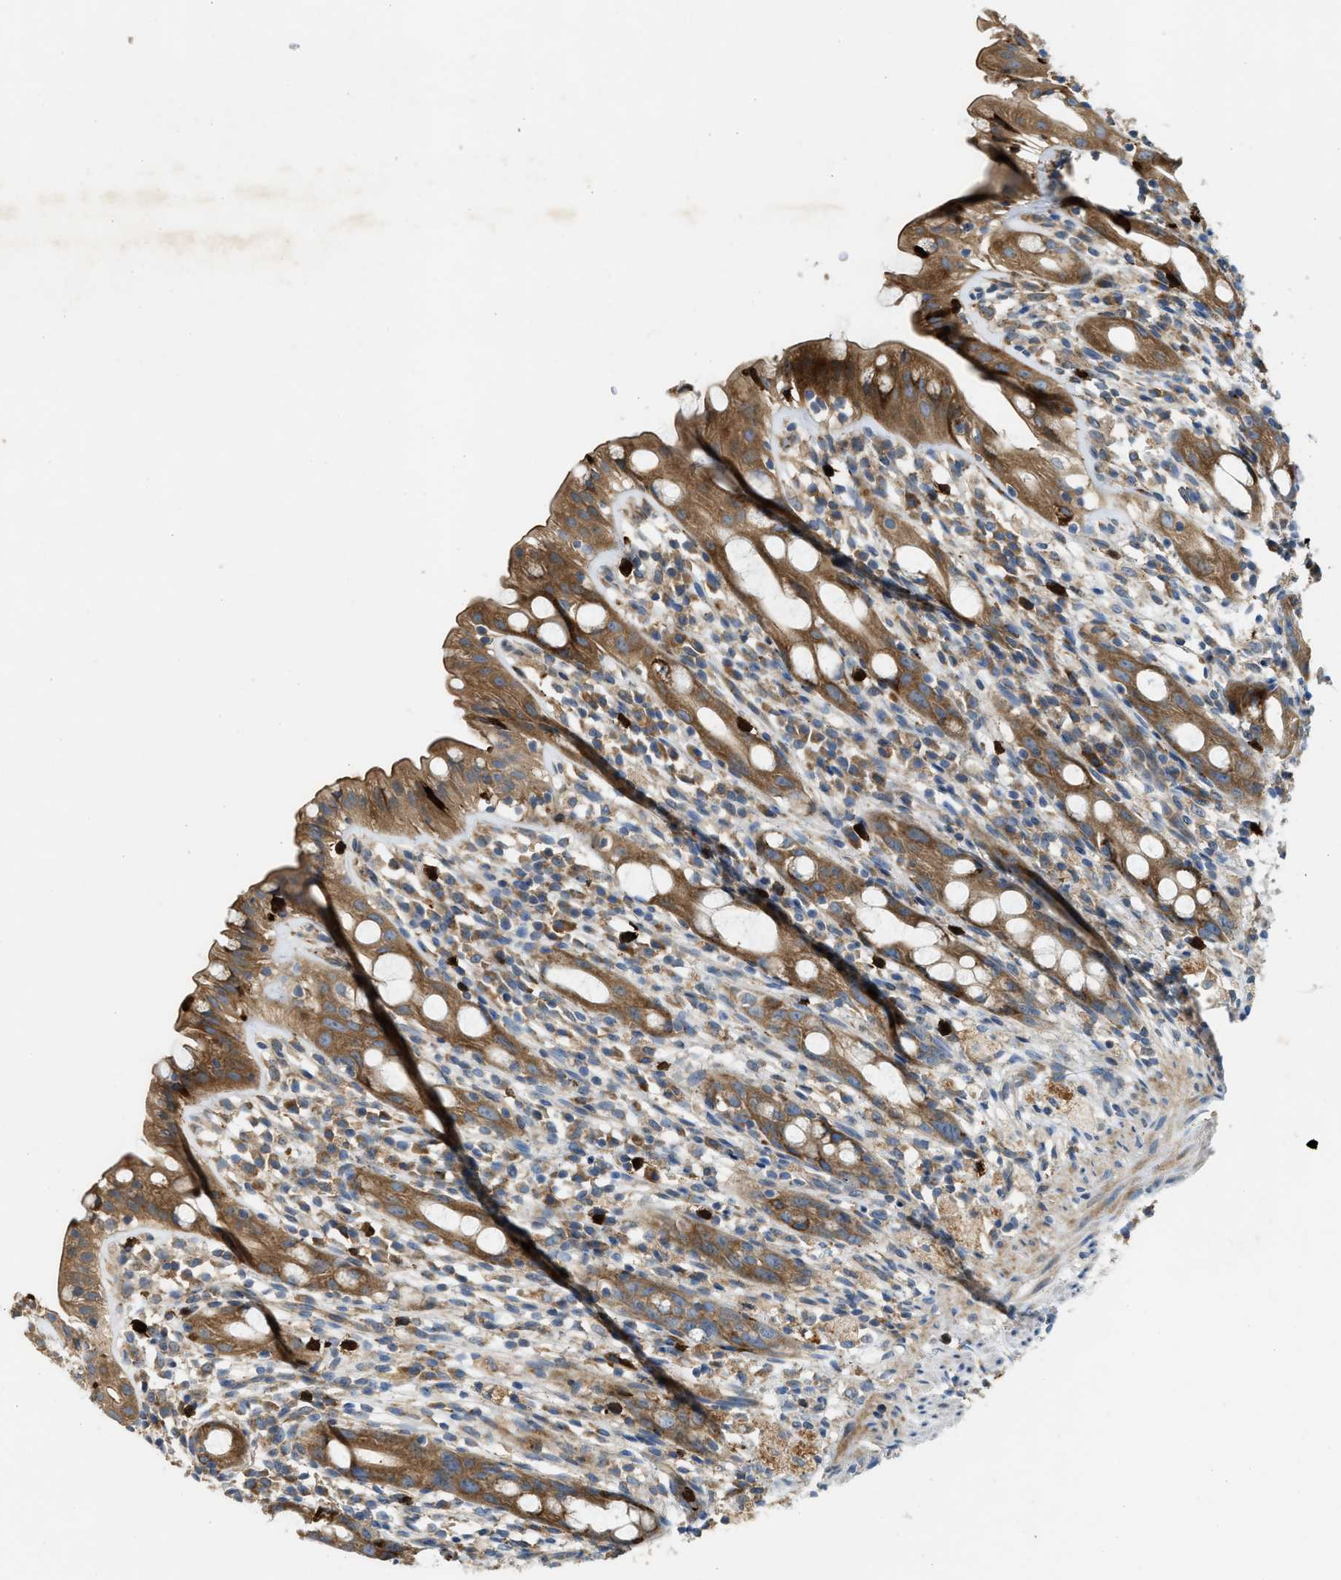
{"staining": {"intensity": "moderate", "quantity": ">75%", "location": "cytoplasmic/membranous"}, "tissue": "rectum", "cell_type": "Glandular cells", "image_type": "normal", "snomed": [{"axis": "morphology", "description": "Normal tissue, NOS"}, {"axis": "topography", "description": "Rectum"}], "caption": "Human rectum stained for a protein (brown) demonstrates moderate cytoplasmic/membranous positive positivity in about >75% of glandular cells.", "gene": "TMEM68", "patient": {"sex": "male", "age": 44}}